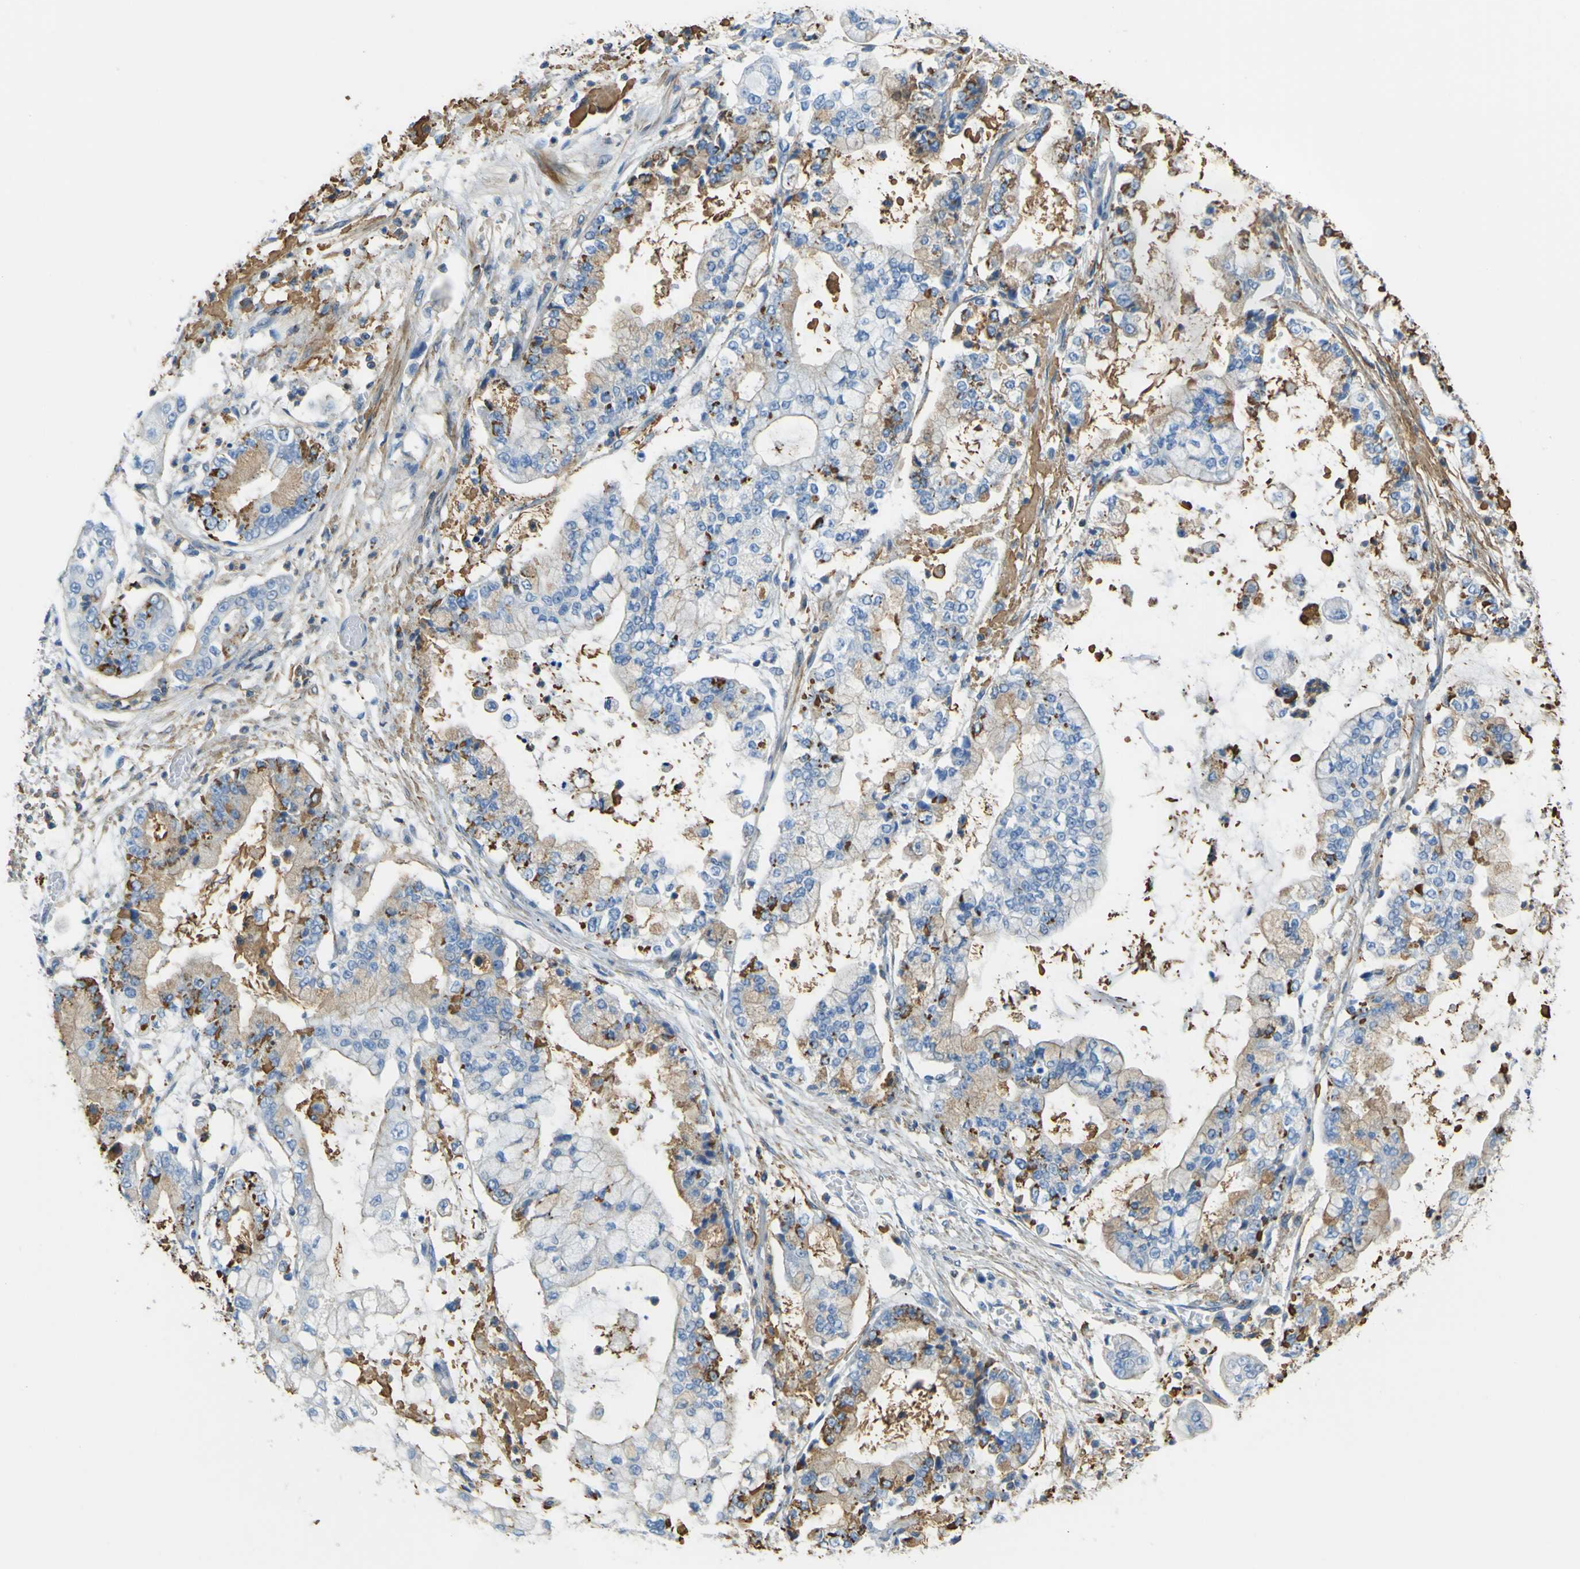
{"staining": {"intensity": "moderate", "quantity": "25%-75%", "location": "cytoplasmic/membranous"}, "tissue": "stomach cancer", "cell_type": "Tumor cells", "image_type": "cancer", "snomed": [{"axis": "morphology", "description": "Adenocarcinoma, NOS"}, {"axis": "topography", "description": "Stomach"}], "caption": "Moderate cytoplasmic/membranous staining for a protein is identified in approximately 25%-75% of tumor cells of stomach cancer (adenocarcinoma) using IHC.", "gene": "OGN", "patient": {"sex": "male", "age": 76}}